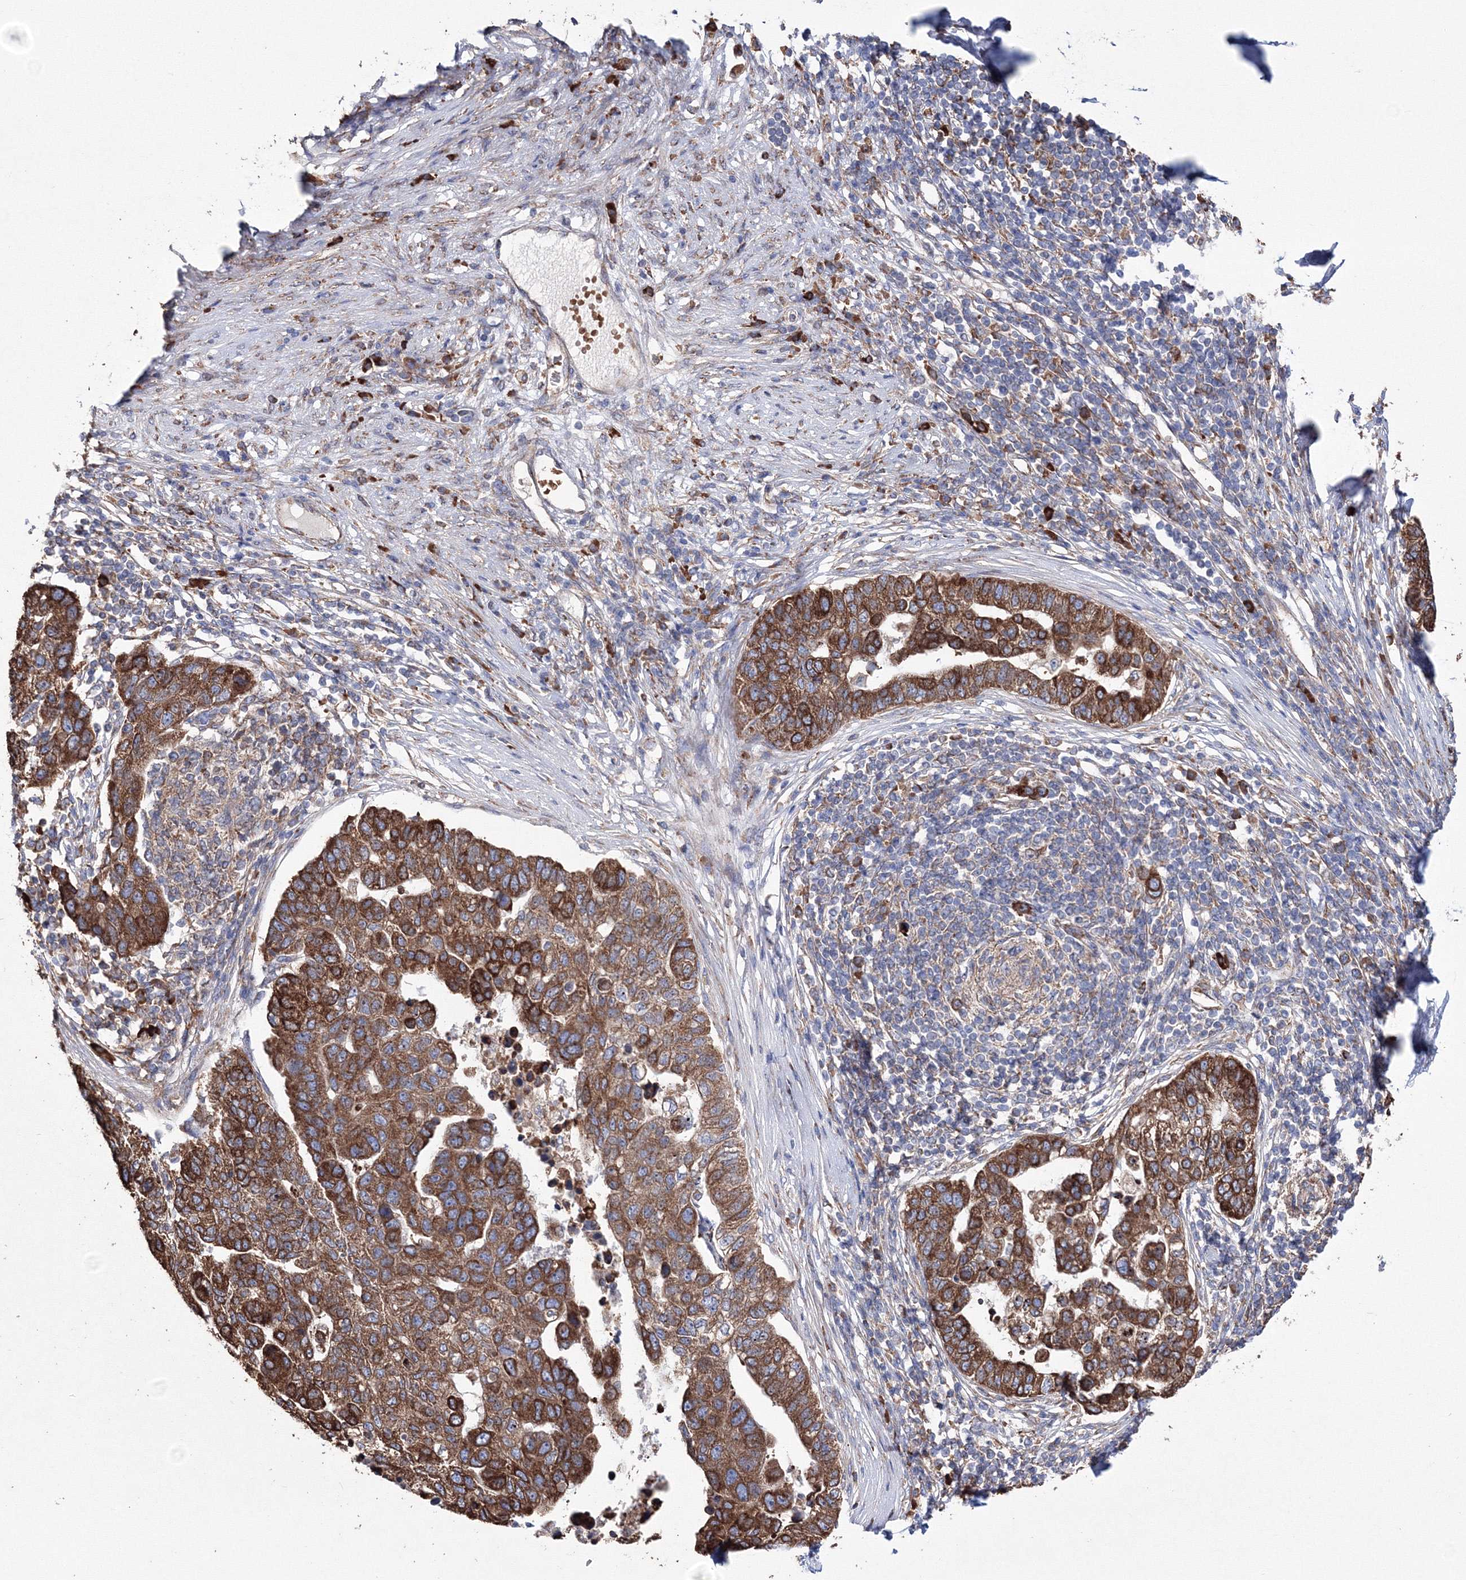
{"staining": {"intensity": "strong", "quantity": ">75%", "location": "cytoplasmic/membranous"}, "tissue": "pancreatic cancer", "cell_type": "Tumor cells", "image_type": "cancer", "snomed": [{"axis": "morphology", "description": "Adenocarcinoma, NOS"}, {"axis": "topography", "description": "Pancreas"}], "caption": "Immunohistochemistry of human adenocarcinoma (pancreatic) demonstrates high levels of strong cytoplasmic/membranous staining in approximately >75% of tumor cells.", "gene": "VPS8", "patient": {"sex": "female", "age": 61}}